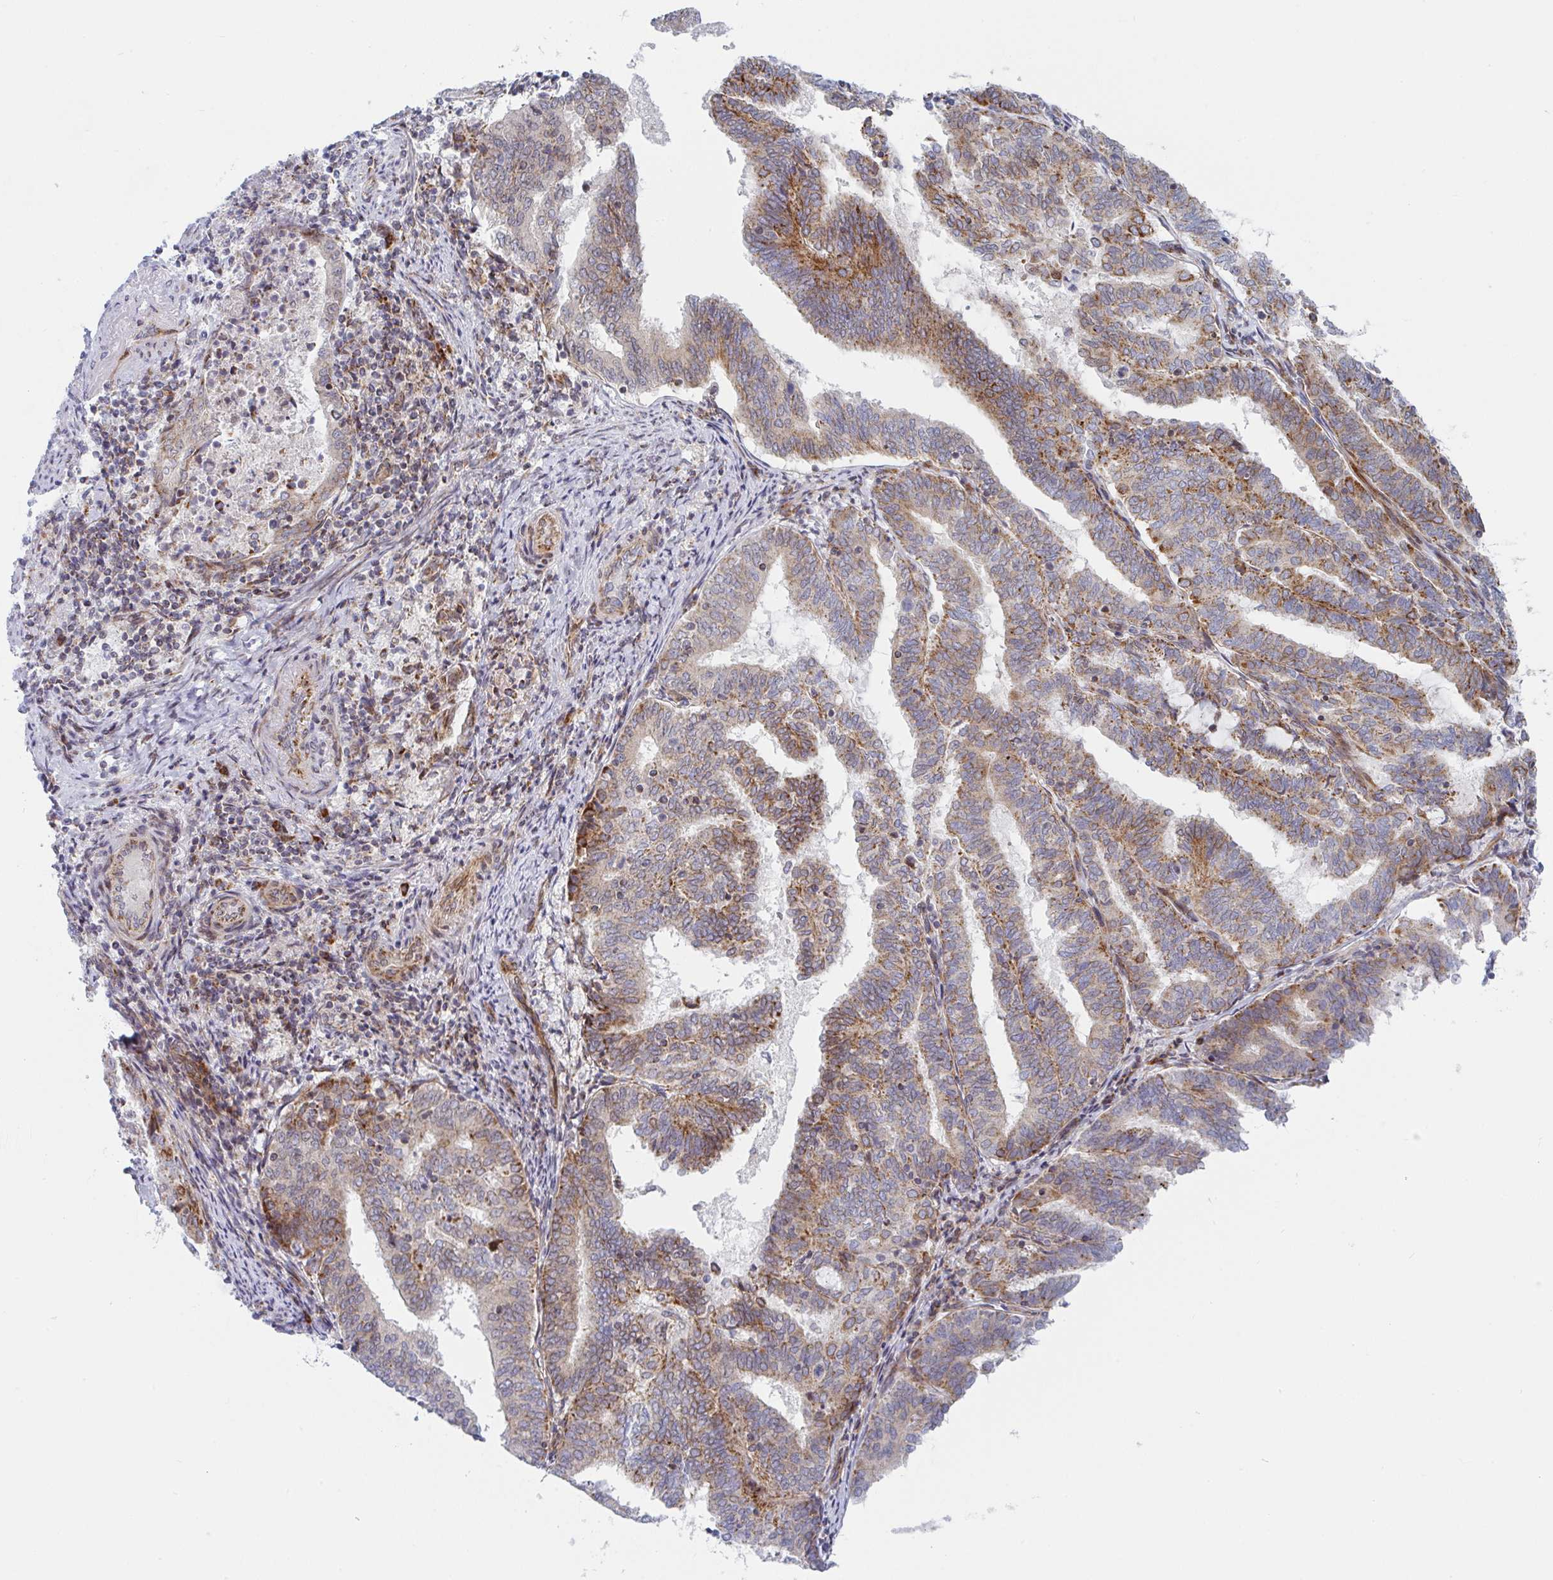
{"staining": {"intensity": "moderate", "quantity": "25%-75%", "location": "cytoplasmic/membranous"}, "tissue": "endometrial cancer", "cell_type": "Tumor cells", "image_type": "cancer", "snomed": [{"axis": "morphology", "description": "Adenocarcinoma, NOS"}, {"axis": "topography", "description": "Endometrium"}], "caption": "Moderate cytoplasmic/membranous protein staining is appreciated in about 25%-75% of tumor cells in endometrial cancer (adenocarcinoma).", "gene": "PRKCH", "patient": {"sex": "female", "age": 80}}